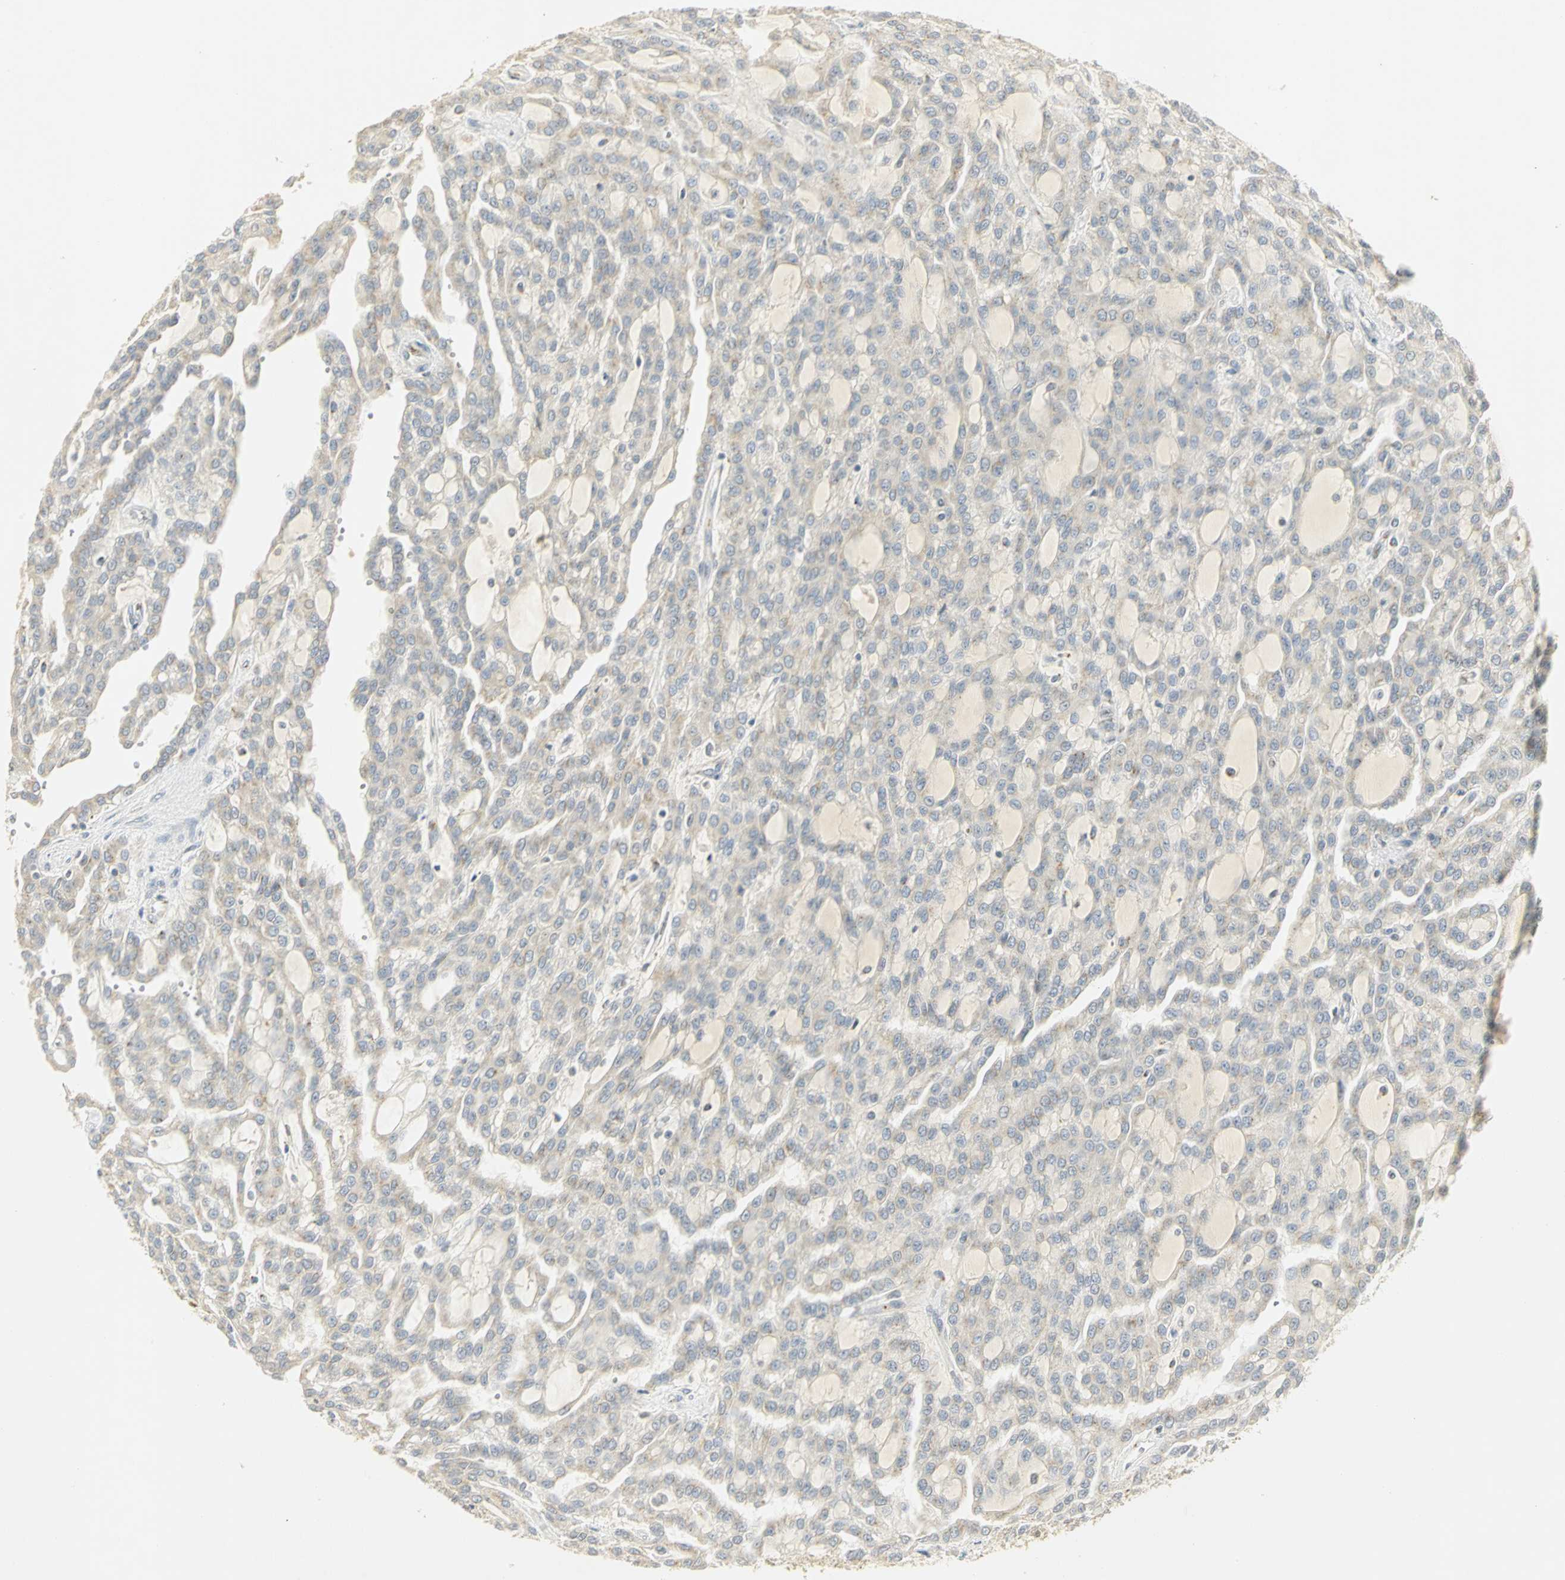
{"staining": {"intensity": "weak", "quantity": "25%-75%", "location": "cytoplasmic/membranous"}, "tissue": "renal cancer", "cell_type": "Tumor cells", "image_type": "cancer", "snomed": [{"axis": "morphology", "description": "Adenocarcinoma, NOS"}, {"axis": "topography", "description": "Kidney"}], "caption": "The image demonstrates a brown stain indicating the presence of a protein in the cytoplasmic/membranous of tumor cells in adenocarcinoma (renal).", "gene": "TM9SF2", "patient": {"sex": "male", "age": 63}}